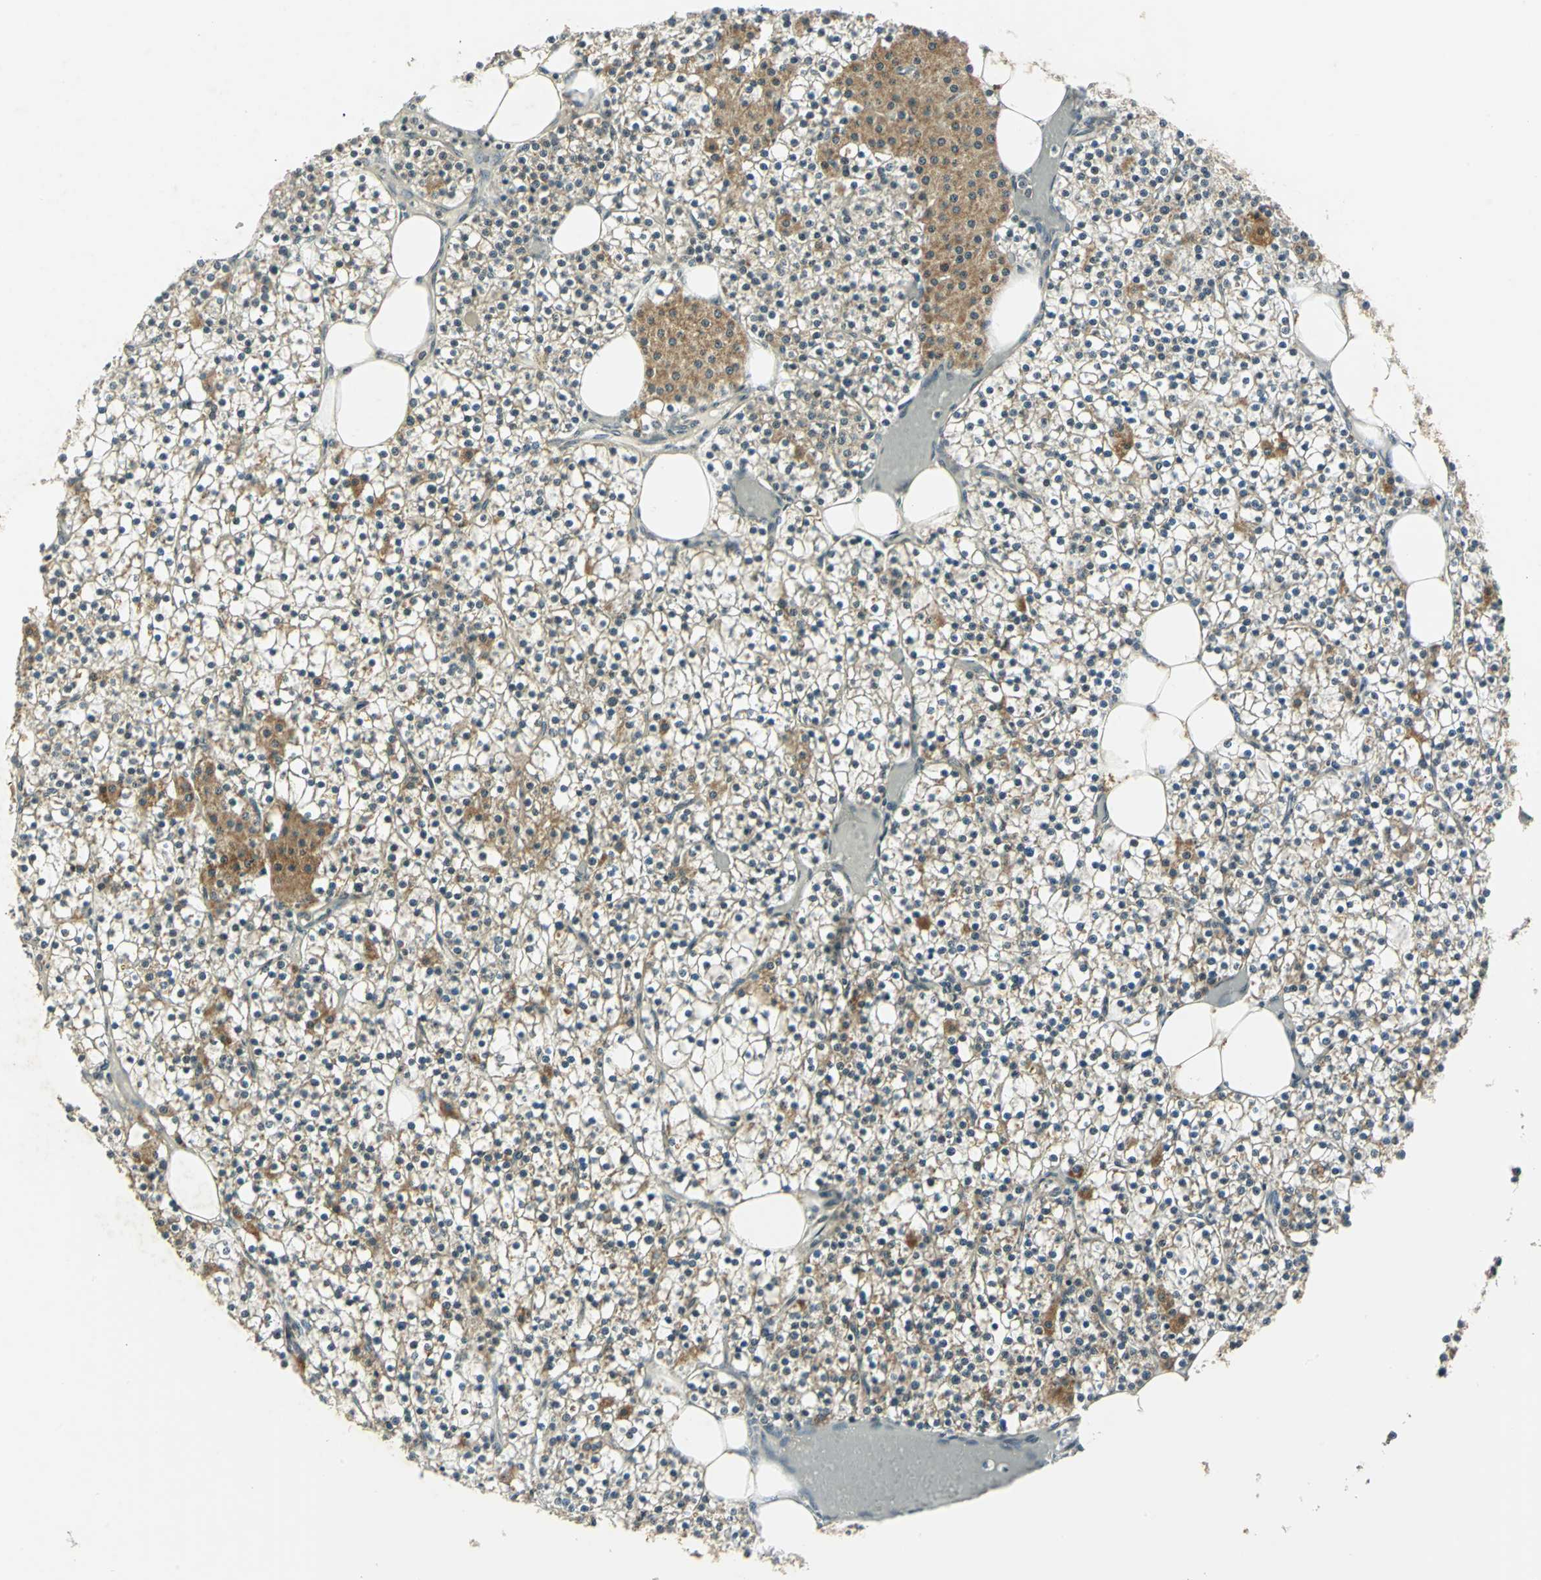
{"staining": {"intensity": "moderate", "quantity": "<25%", "location": "cytoplasmic/membranous"}, "tissue": "parathyroid gland", "cell_type": "Glandular cells", "image_type": "normal", "snomed": [{"axis": "morphology", "description": "Normal tissue, NOS"}, {"axis": "topography", "description": "Parathyroid gland"}], "caption": "Protein staining by immunohistochemistry exhibits moderate cytoplasmic/membranous positivity in approximately <25% of glandular cells in benign parathyroid gland.", "gene": "PLAGL2", "patient": {"sex": "female", "age": 63}}